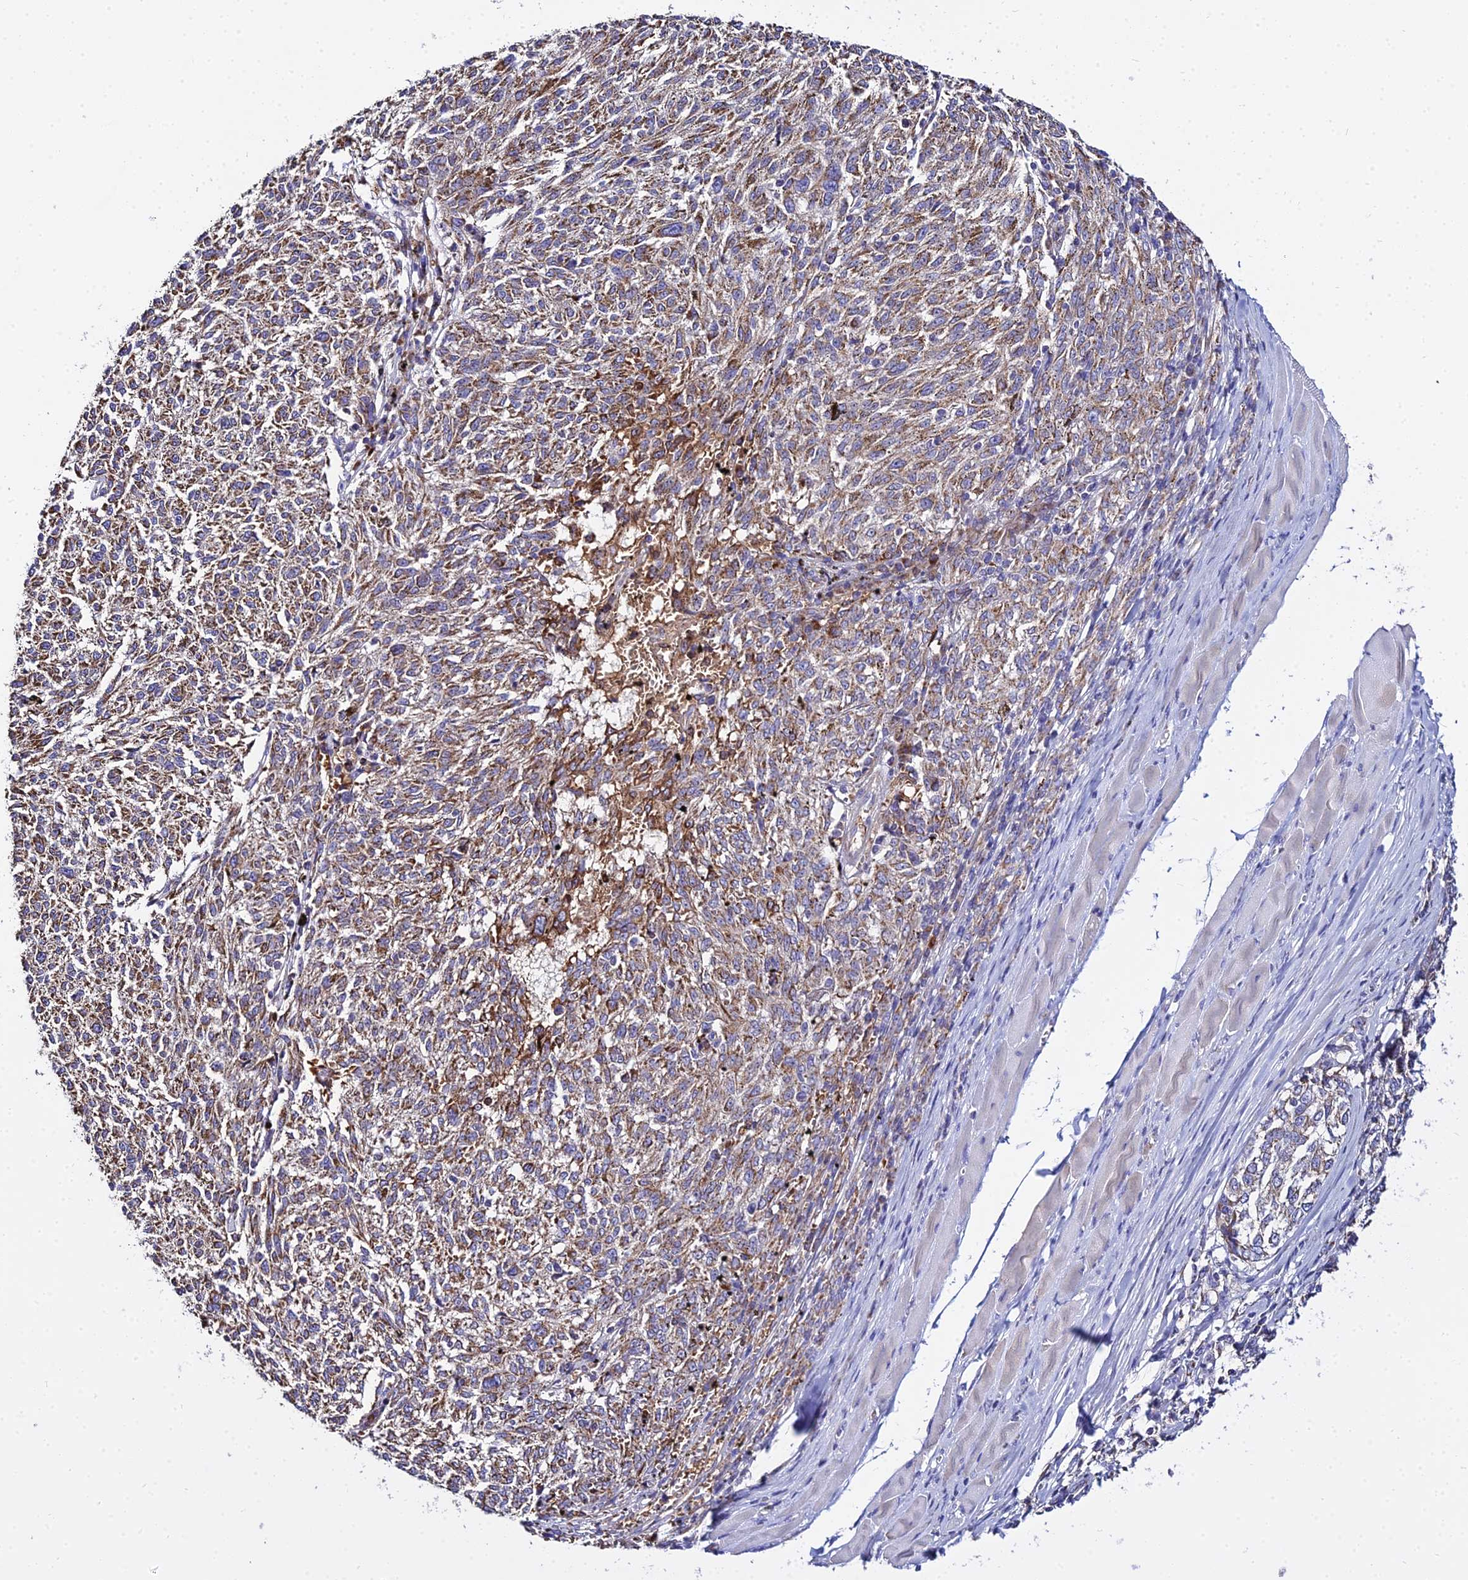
{"staining": {"intensity": "moderate", "quantity": ">75%", "location": "cytoplasmic/membranous"}, "tissue": "melanoma", "cell_type": "Tumor cells", "image_type": "cancer", "snomed": [{"axis": "morphology", "description": "Malignant melanoma, NOS"}, {"axis": "topography", "description": "Skin"}], "caption": "Immunohistochemical staining of malignant melanoma reveals medium levels of moderate cytoplasmic/membranous expression in approximately >75% of tumor cells. (DAB (3,3'-diaminobenzidine) IHC with brightfield microscopy, high magnification).", "gene": "TYW5", "patient": {"sex": "female", "age": 72}}